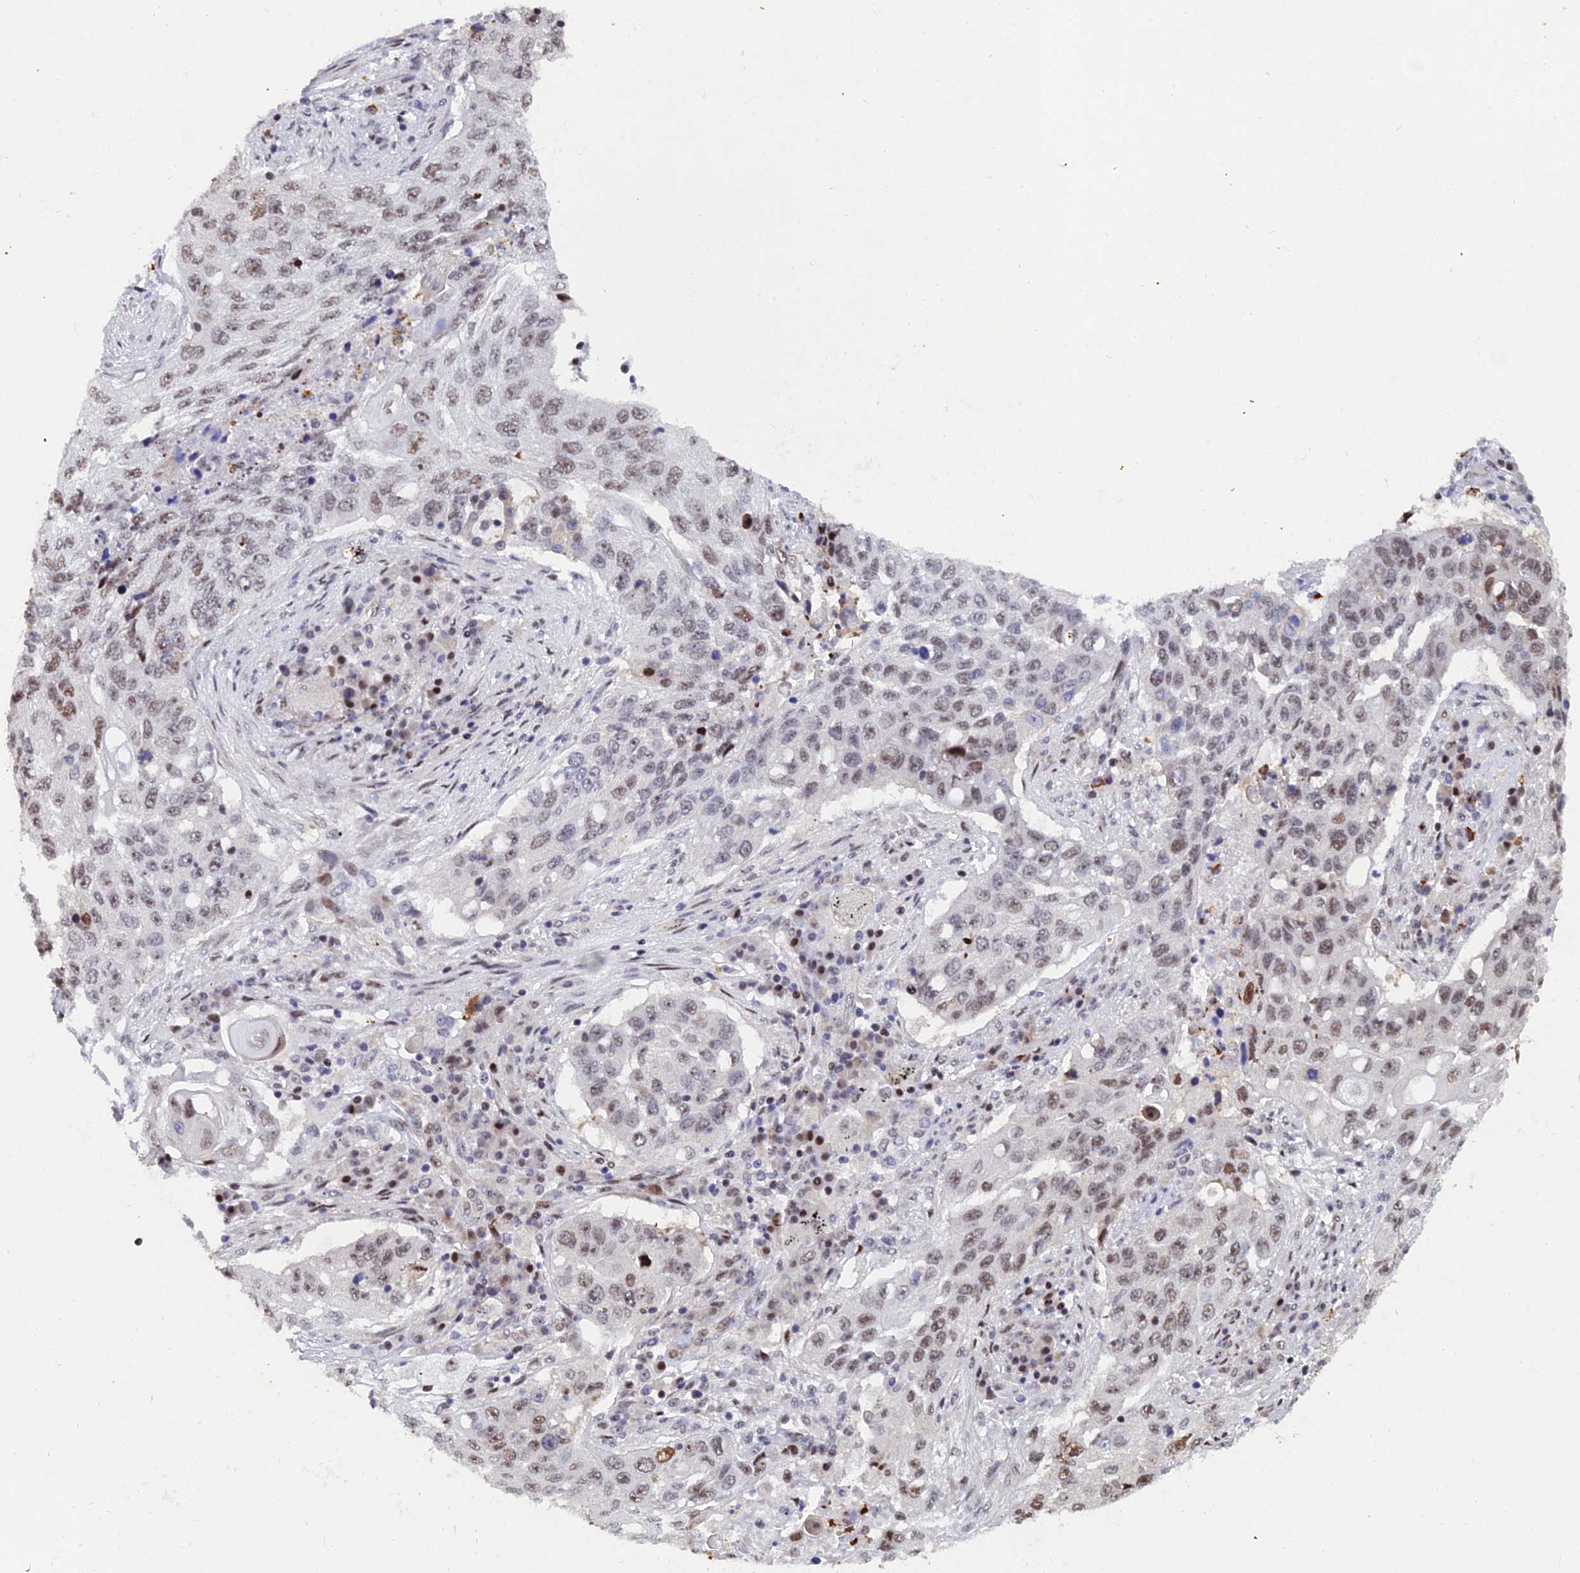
{"staining": {"intensity": "weak", "quantity": ">75%", "location": "nuclear"}, "tissue": "lung cancer", "cell_type": "Tumor cells", "image_type": "cancer", "snomed": [{"axis": "morphology", "description": "Squamous cell carcinoma, NOS"}, {"axis": "topography", "description": "Lung"}], "caption": "Protein positivity by immunohistochemistry (IHC) exhibits weak nuclear expression in approximately >75% of tumor cells in lung cancer (squamous cell carcinoma).", "gene": "TIFA", "patient": {"sex": "female", "age": 63}}